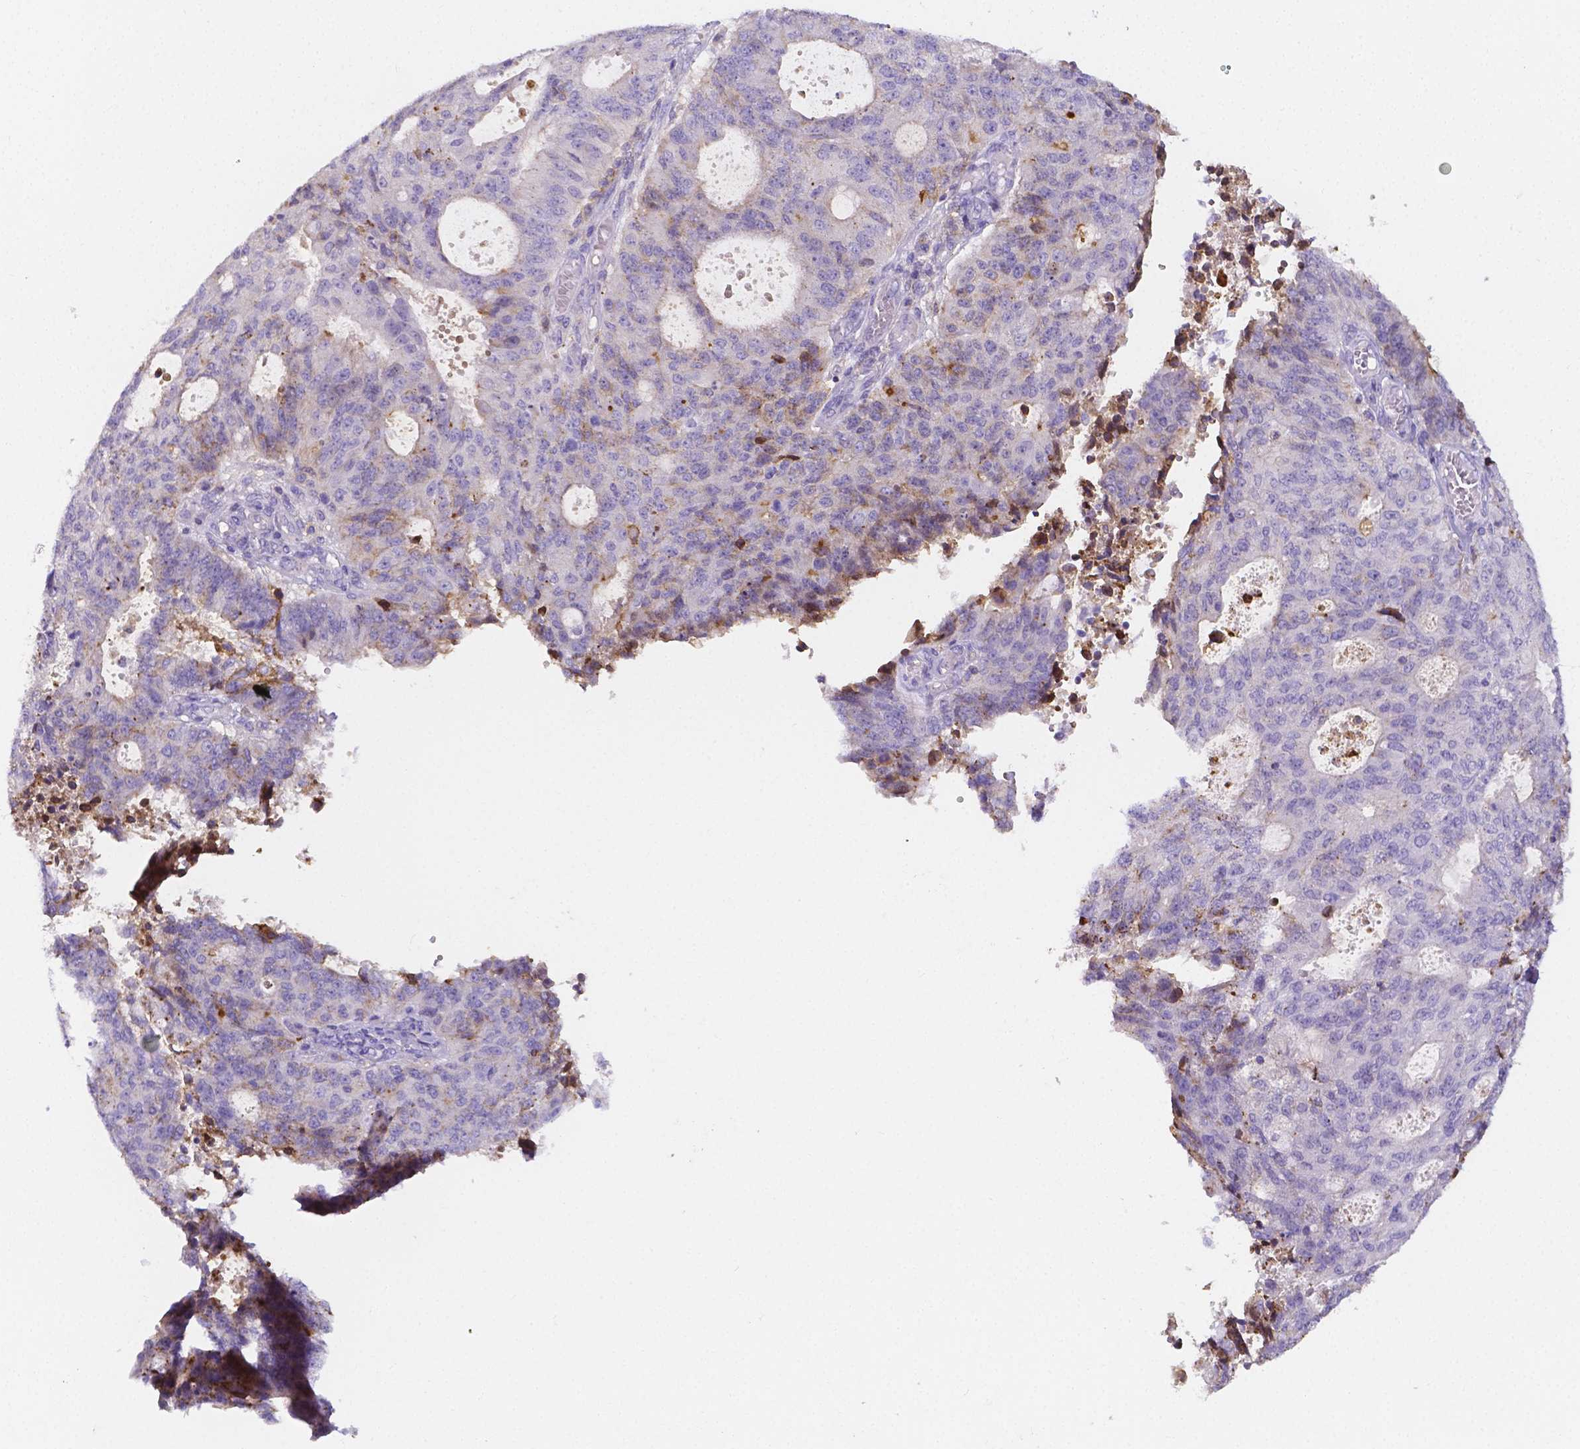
{"staining": {"intensity": "weak", "quantity": "<25%", "location": "cytoplasmic/membranous"}, "tissue": "endometrial cancer", "cell_type": "Tumor cells", "image_type": "cancer", "snomed": [{"axis": "morphology", "description": "Adenocarcinoma, NOS"}, {"axis": "topography", "description": "Endometrium"}], "caption": "DAB immunohistochemical staining of endometrial adenocarcinoma reveals no significant positivity in tumor cells.", "gene": "GABRD", "patient": {"sex": "female", "age": 82}}